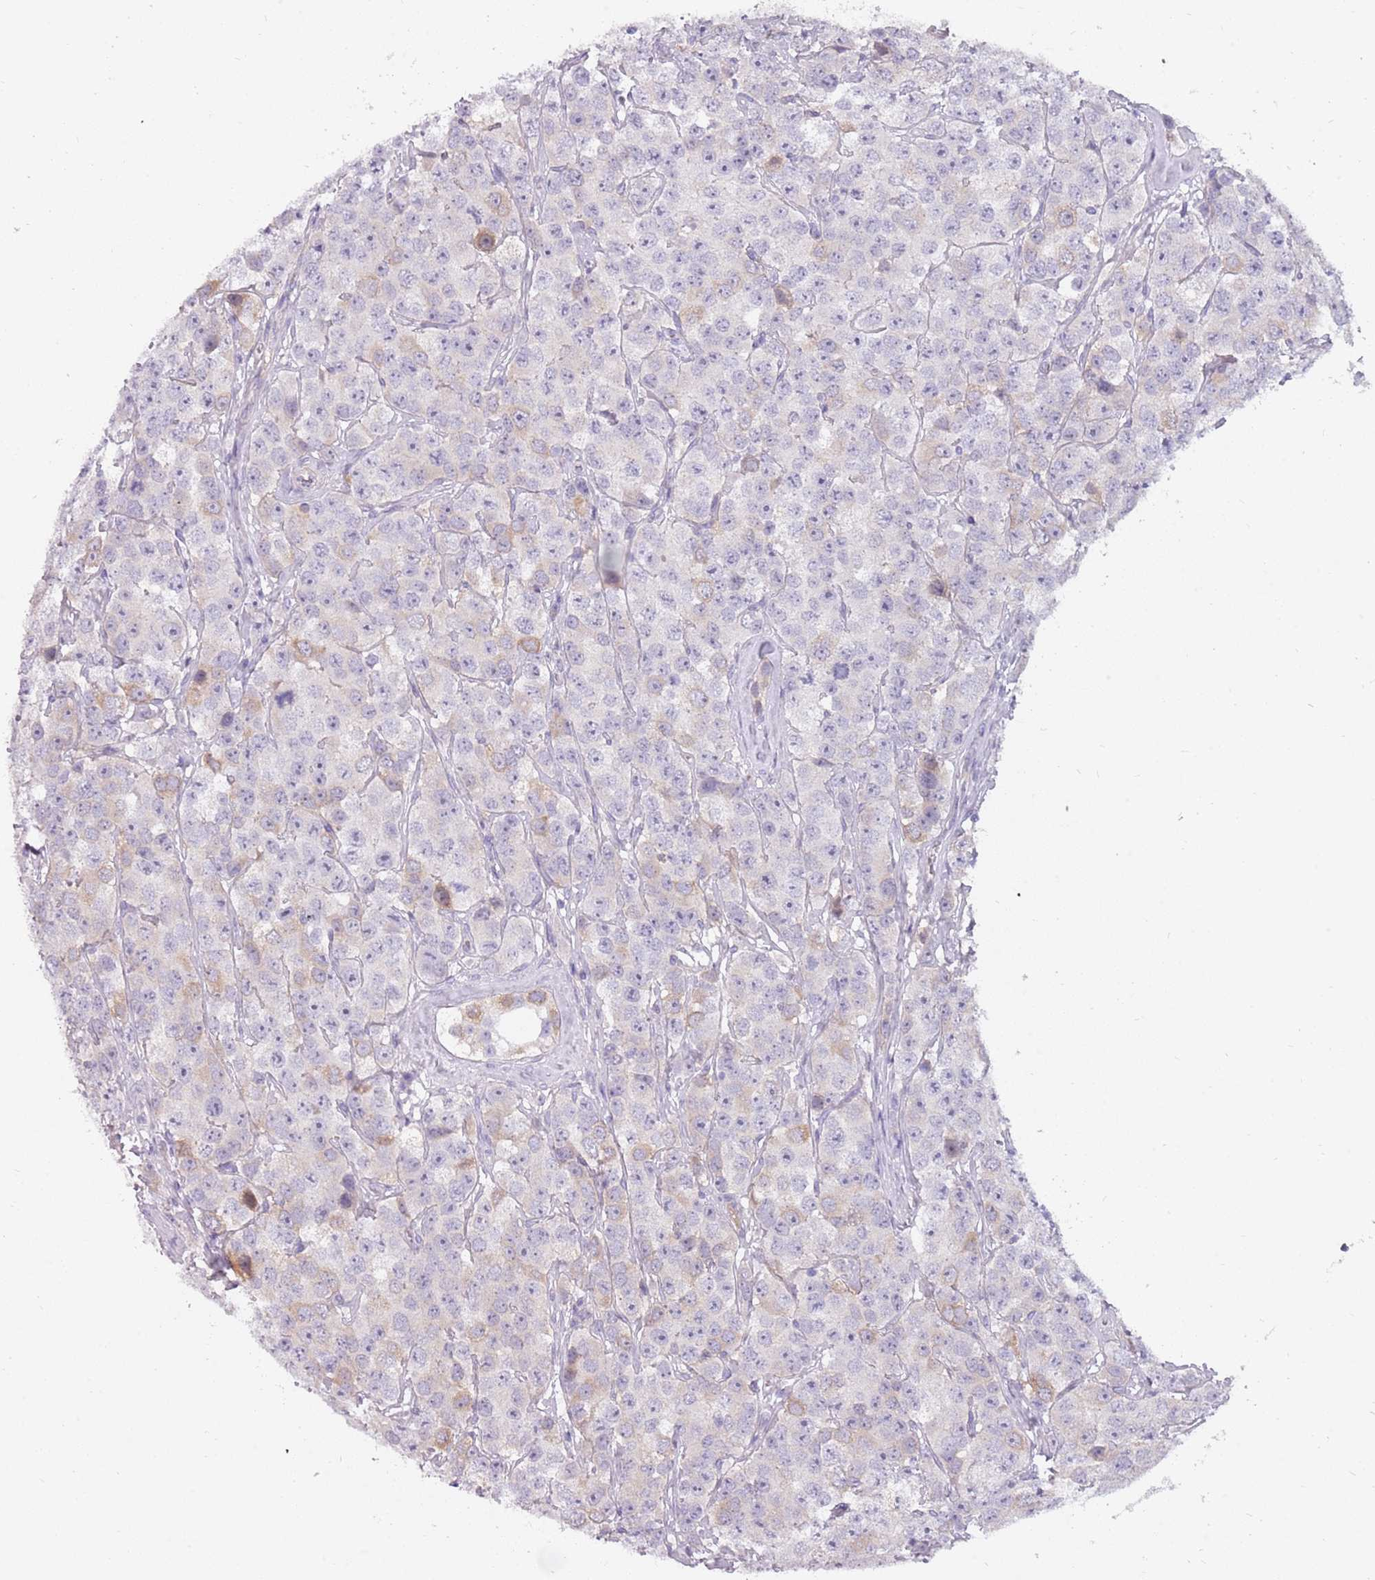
{"staining": {"intensity": "moderate", "quantity": "<25%", "location": "cytoplasmic/membranous"}, "tissue": "testis cancer", "cell_type": "Tumor cells", "image_type": "cancer", "snomed": [{"axis": "morphology", "description": "Seminoma, NOS"}, {"axis": "topography", "description": "Testis"}], "caption": "Protein staining displays moderate cytoplasmic/membranous expression in approximately <25% of tumor cells in seminoma (testis). The protein is stained brown, and the nuclei are stained in blue (DAB IHC with brightfield microscopy, high magnification).", "gene": "DDX4", "patient": {"sex": "male", "age": 28}}